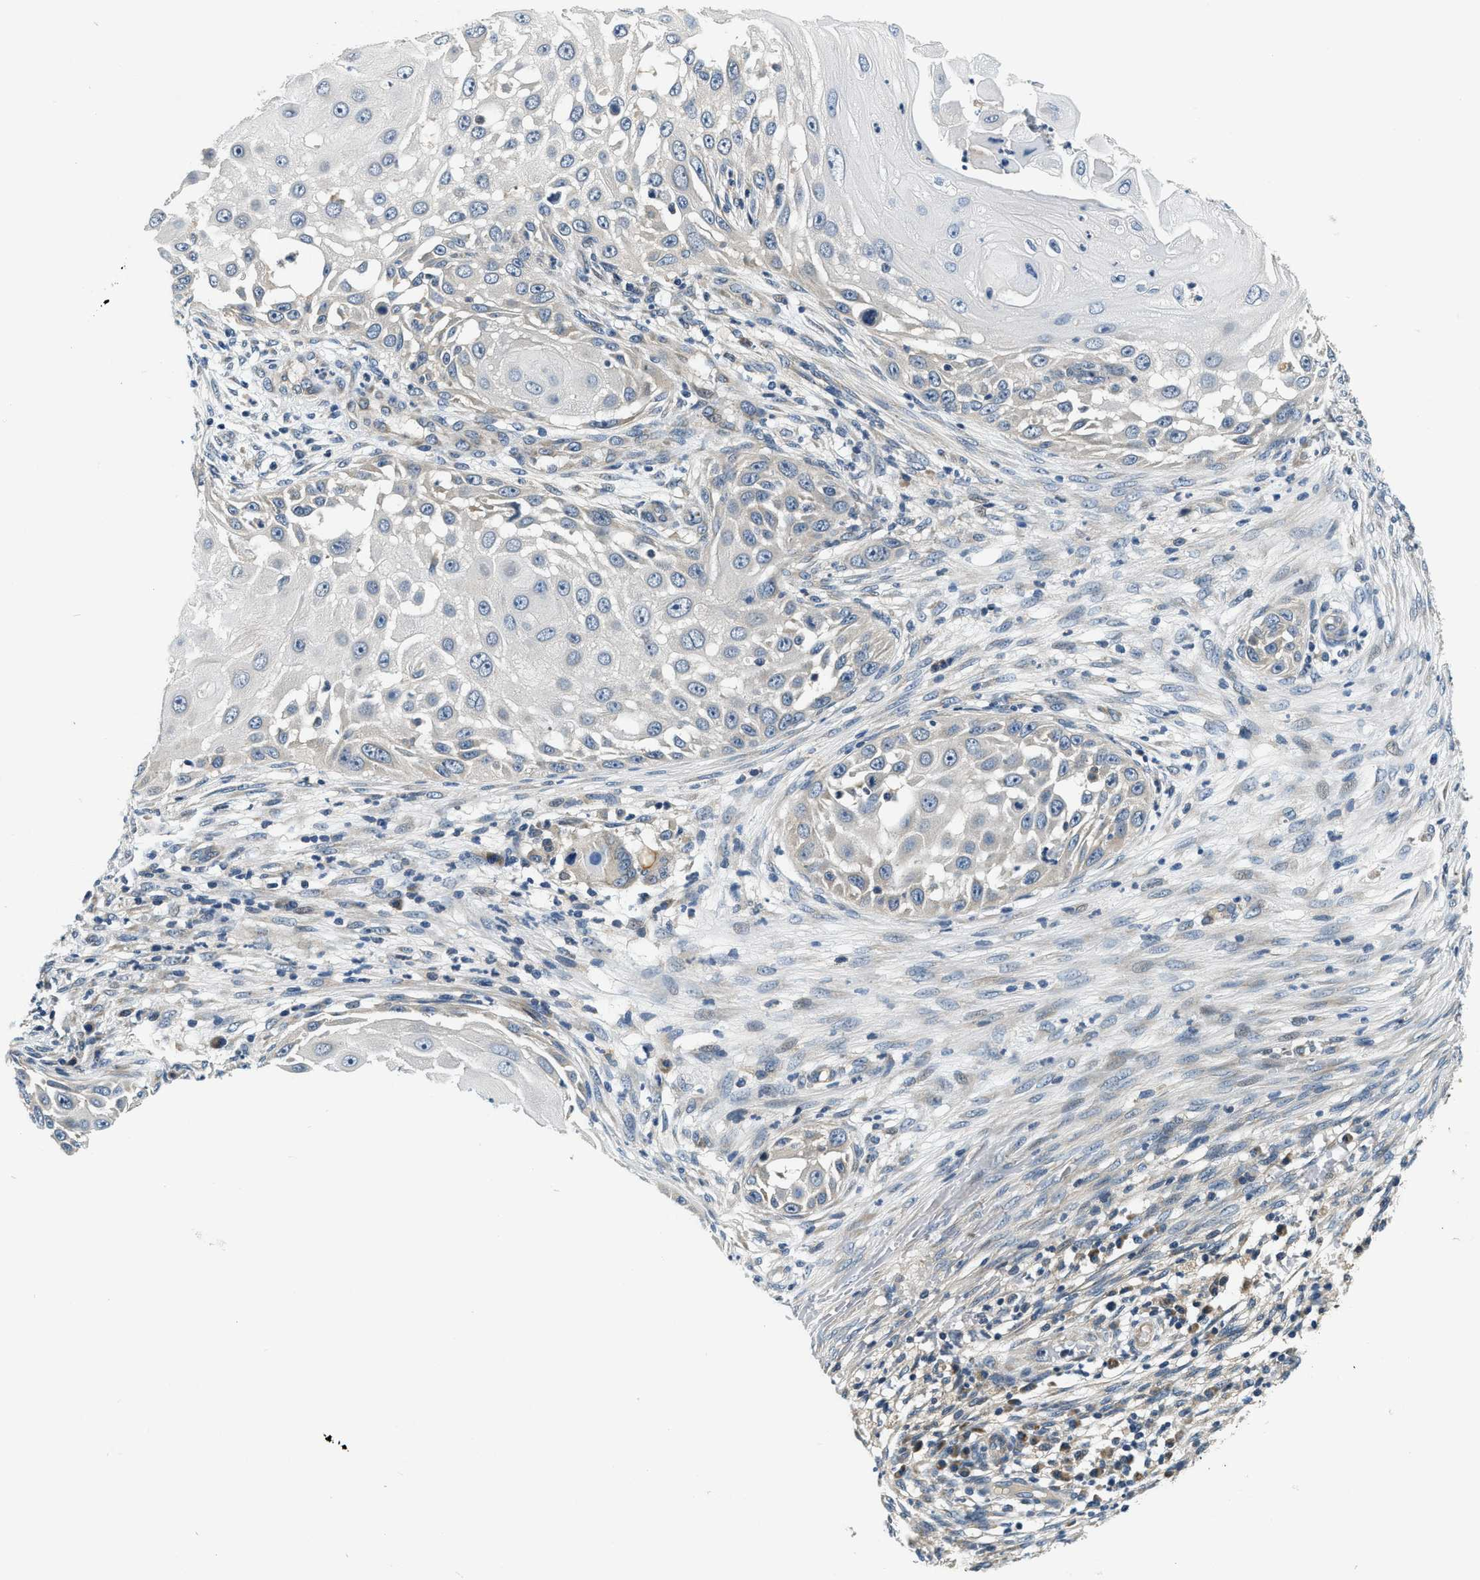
{"staining": {"intensity": "negative", "quantity": "none", "location": "none"}, "tissue": "skin cancer", "cell_type": "Tumor cells", "image_type": "cancer", "snomed": [{"axis": "morphology", "description": "Squamous cell carcinoma, NOS"}, {"axis": "topography", "description": "Skin"}], "caption": "Immunohistochemistry (IHC) photomicrograph of human skin squamous cell carcinoma stained for a protein (brown), which displays no staining in tumor cells.", "gene": "YAE1", "patient": {"sex": "female", "age": 44}}